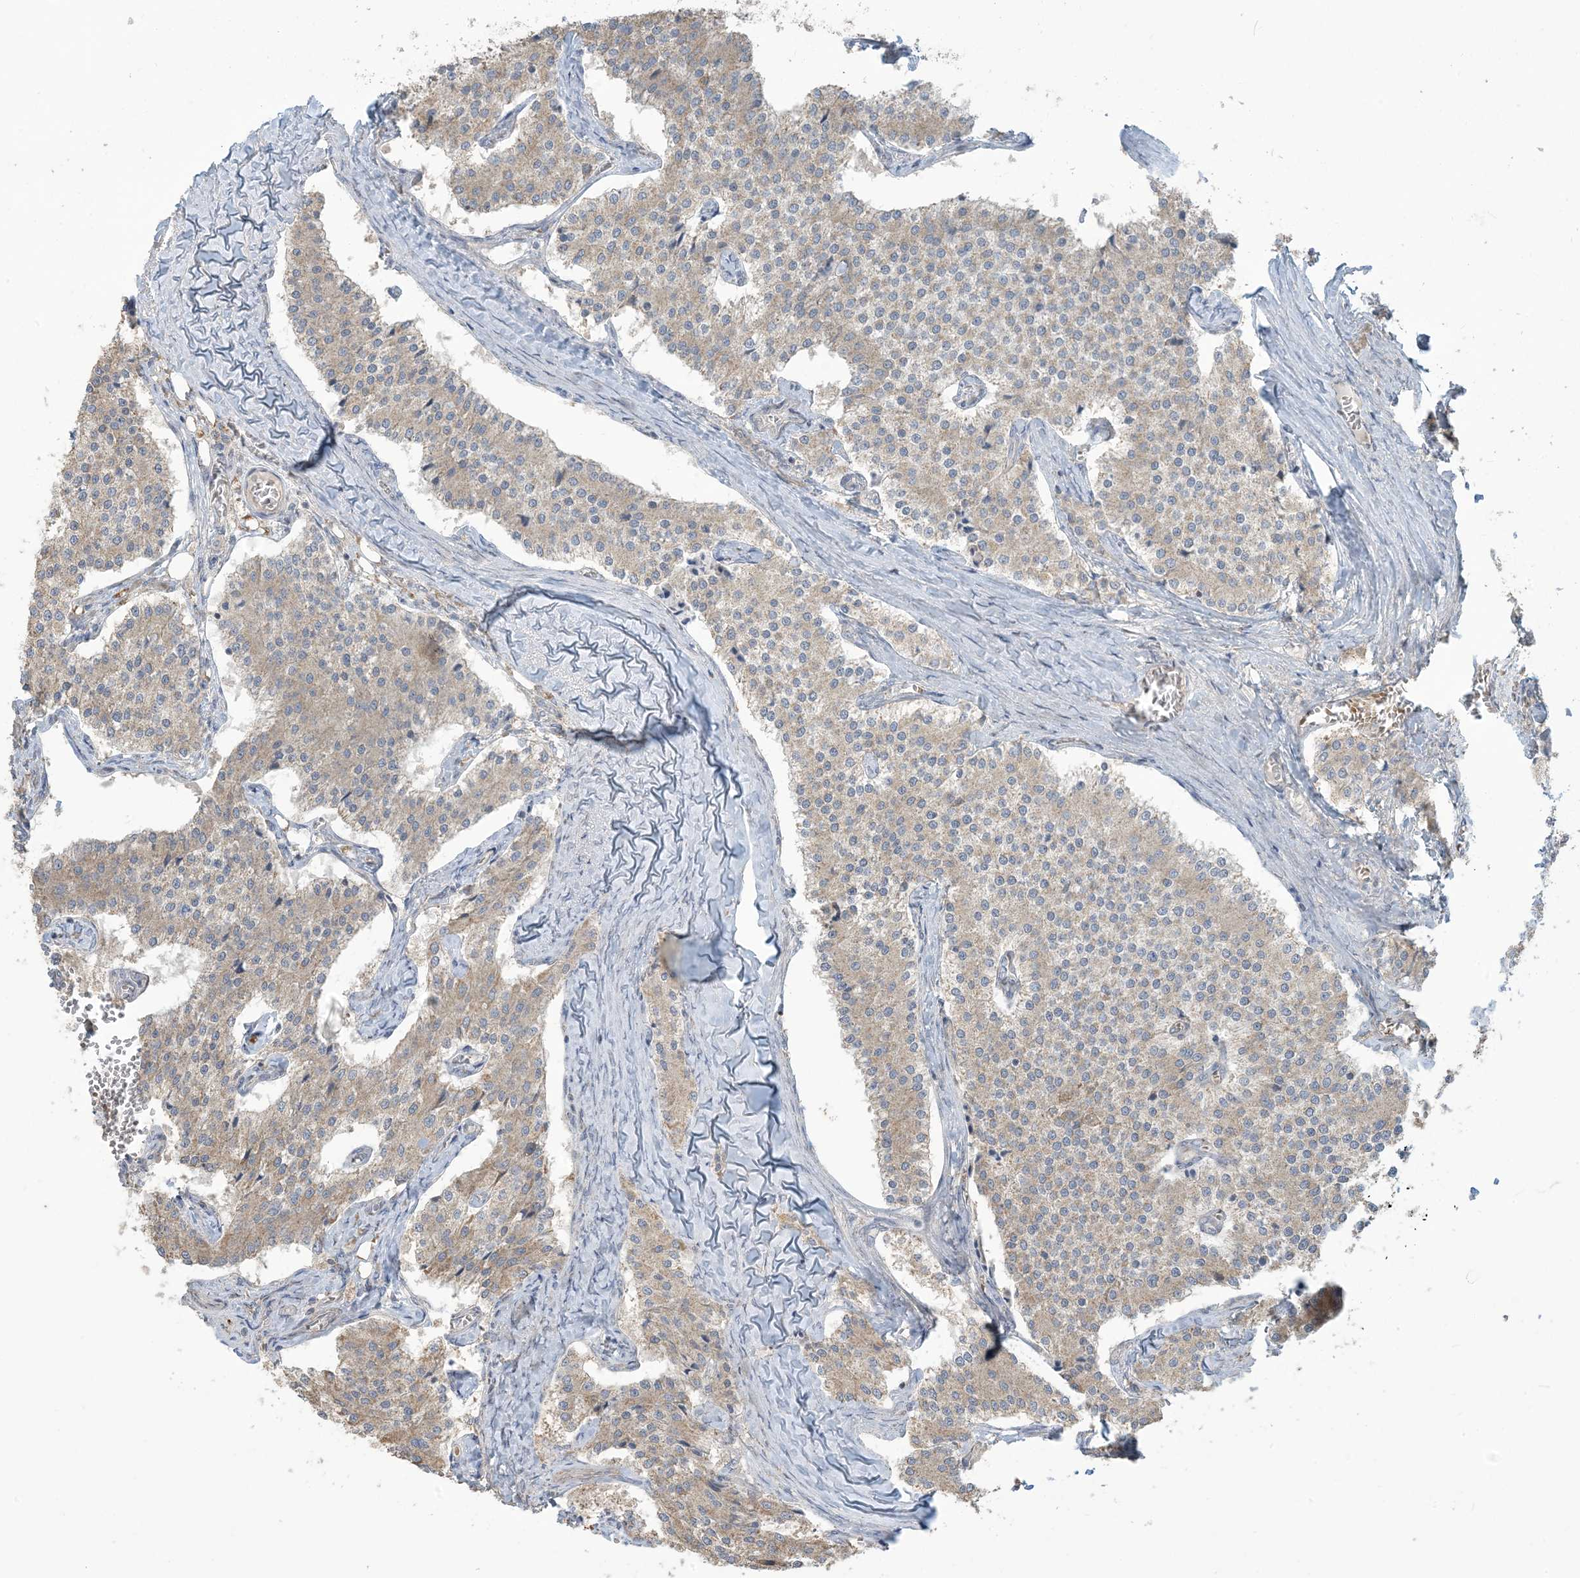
{"staining": {"intensity": "weak", "quantity": "<25%", "location": "cytoplasmic/membranous"}, "tissue": "carcinoid", "cell_type": "Tumor cells", "image_type": "cancer", "snomed": [{"axis": "morphology", "description": "Carcinoid, malignant, NOS"}, {"axis": "topography", "description": "Colon"}], "caption": "The immunohistochemistry (IHC) micrograph has no significant staining in tumor cells of carcinoid (malignant) tissue. (Immunohistochemistry, brightfield microscopy, high magnification).", "gene": "KLHL18", "patient": {"sex": "female", "age": 52}}